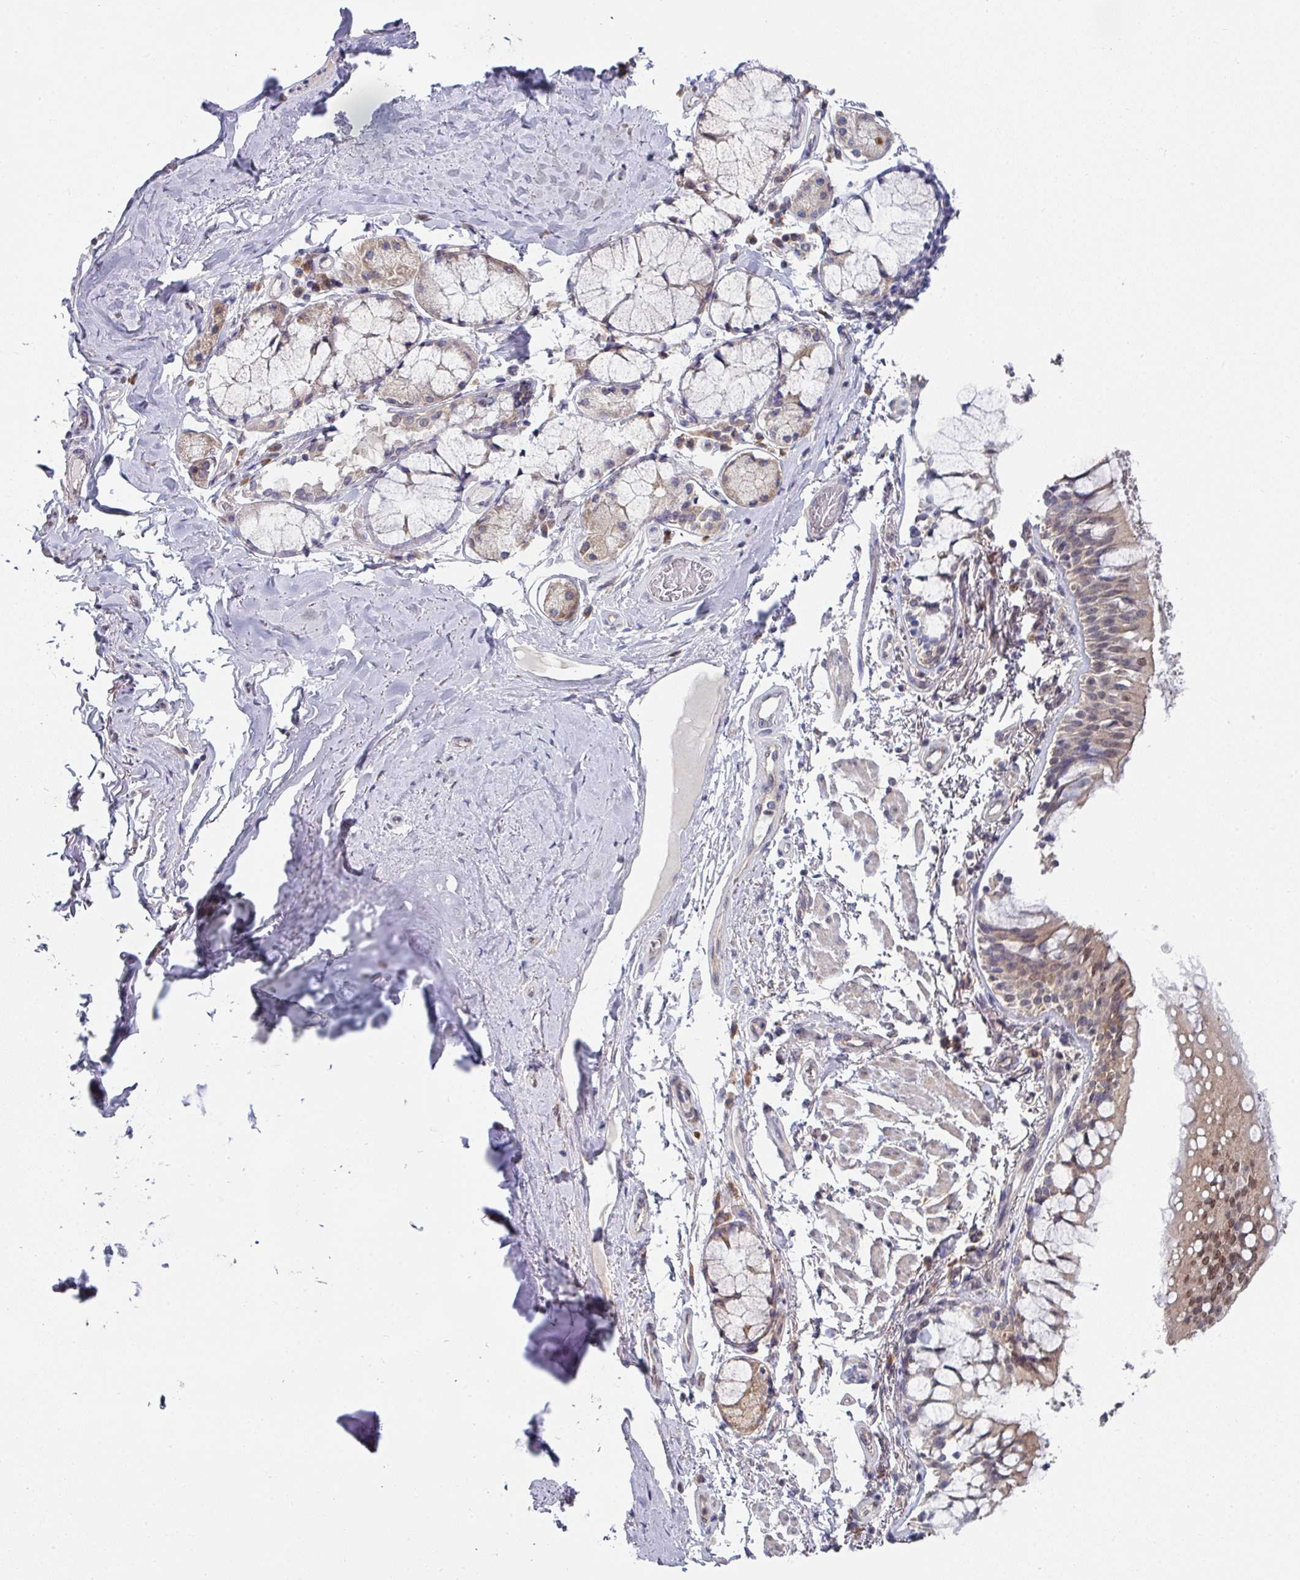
{"staining": {"intensity": "weak", "quantity": "25%-75%", "location": "cytoplasmic/membranous,nuclear"}, "tissue": "bronchus", "cell_type": "Respiratory epithelial cells", "image_type": "normal", "snomed": [{"axis": "morphology", "description": "Normal tissue, NOS"}, {"axis": "topography", "description": "Bronchus"}], "caption": "IHC histopathology image of benign human bronchus stained for a protein (brown), which exhibits low levels of weak cytoplasmic/membranous,nuclear positivity in approximately 25%-75% of respiratory epithelial cells.", "gene": "TMED5", "patient": {"sex": "male", "age": 70}}